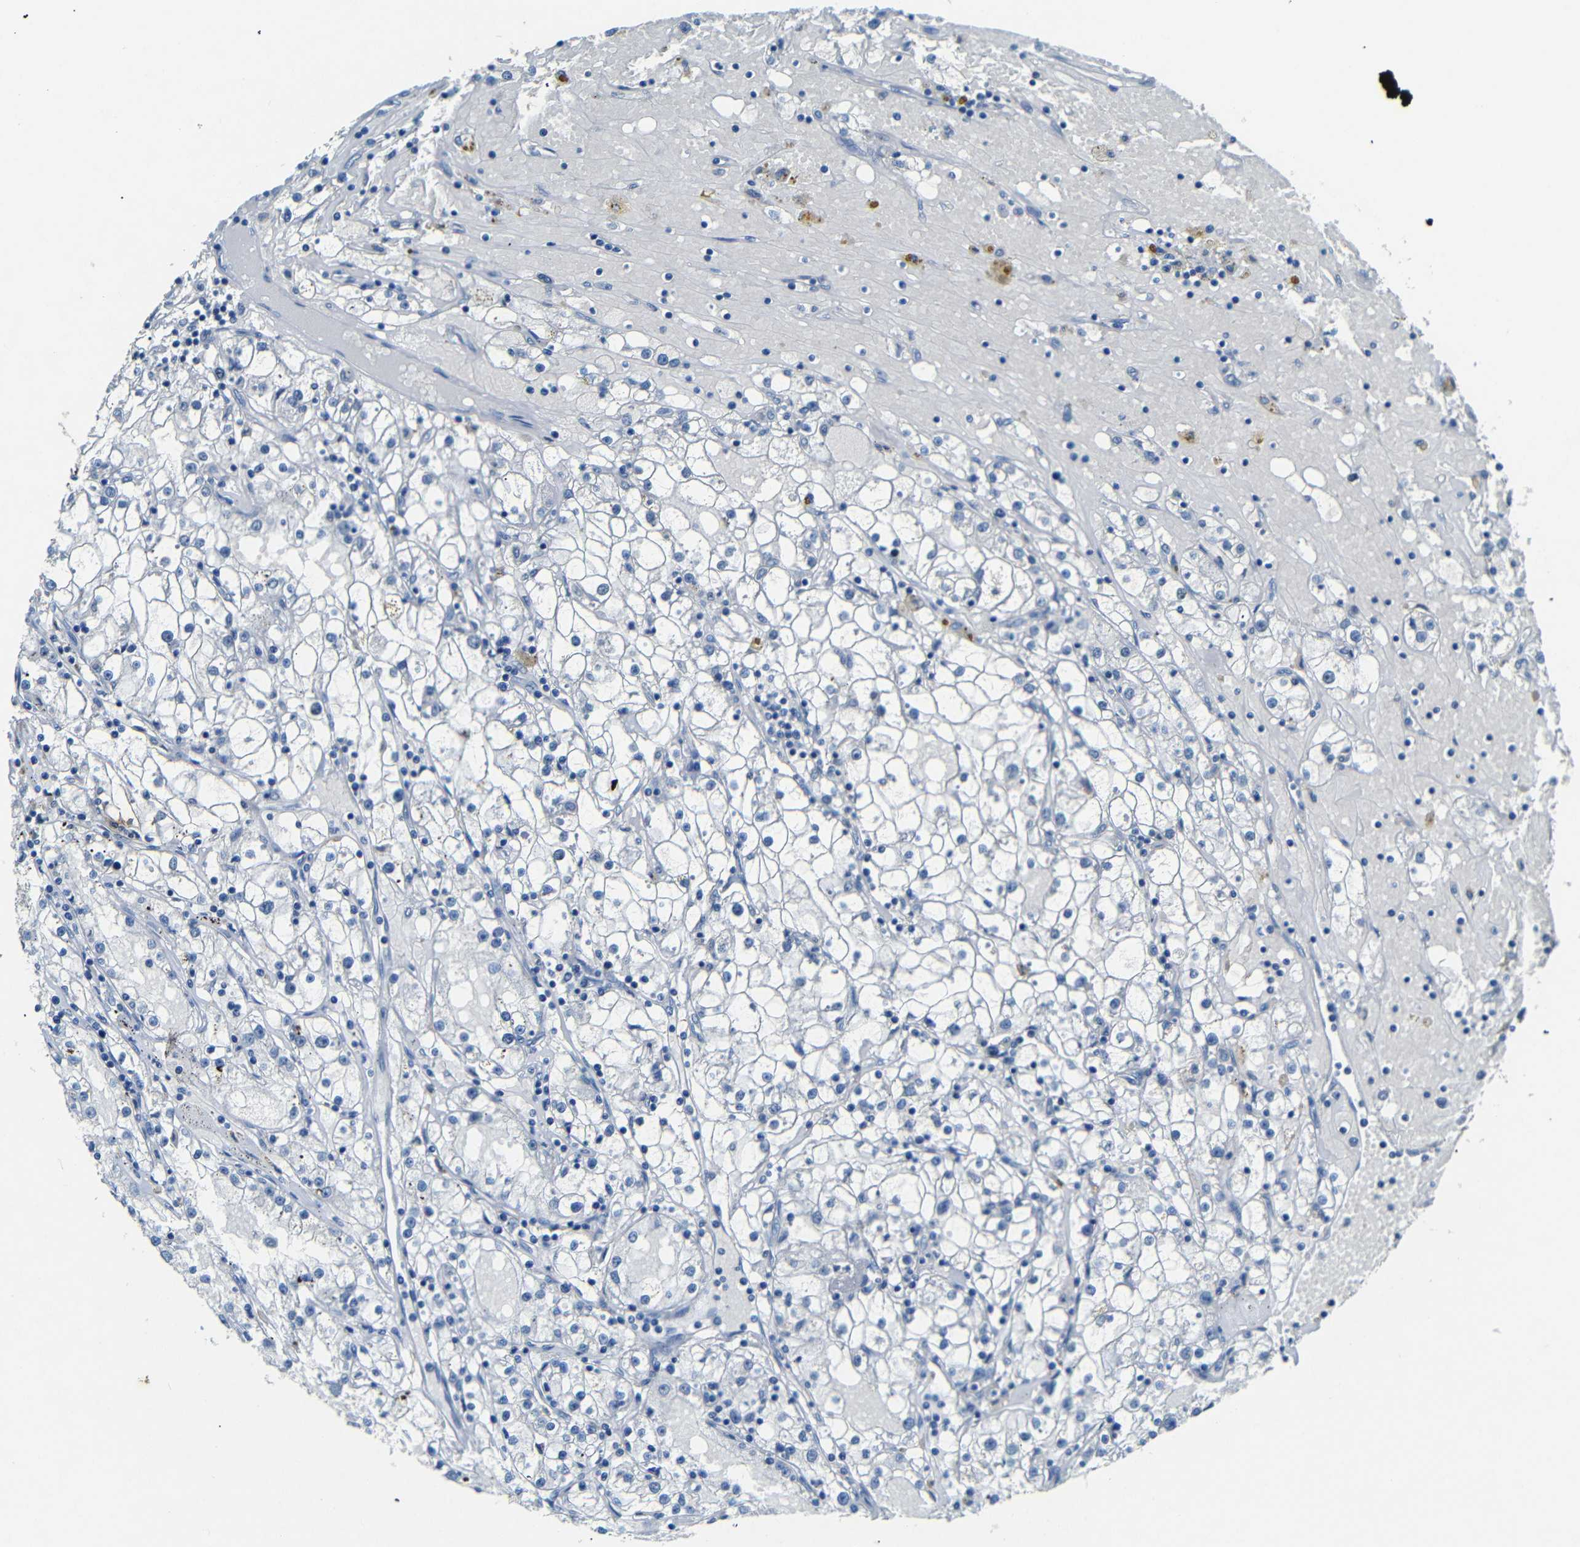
{"staining": {"intensity": "negative", "quantity": "none", "location": "none"}, "tissue": "renal cancer", "cell_type": "Tumor cells", "image_type": "cancer", "snomed": [{"axis": "morphology", "description": "Adenocarcinoma, NOS"}, {"axis": "topography", "description": "Kidney"}], "caption": "Immunohistochemistry micrograph of neoplastic tissue: renal adenocarcinoma stained with DAB exhibits no significant protein staining in tumor cells.", "gene": "INCENP", "patient": {"sex": "male", "age": 56}}